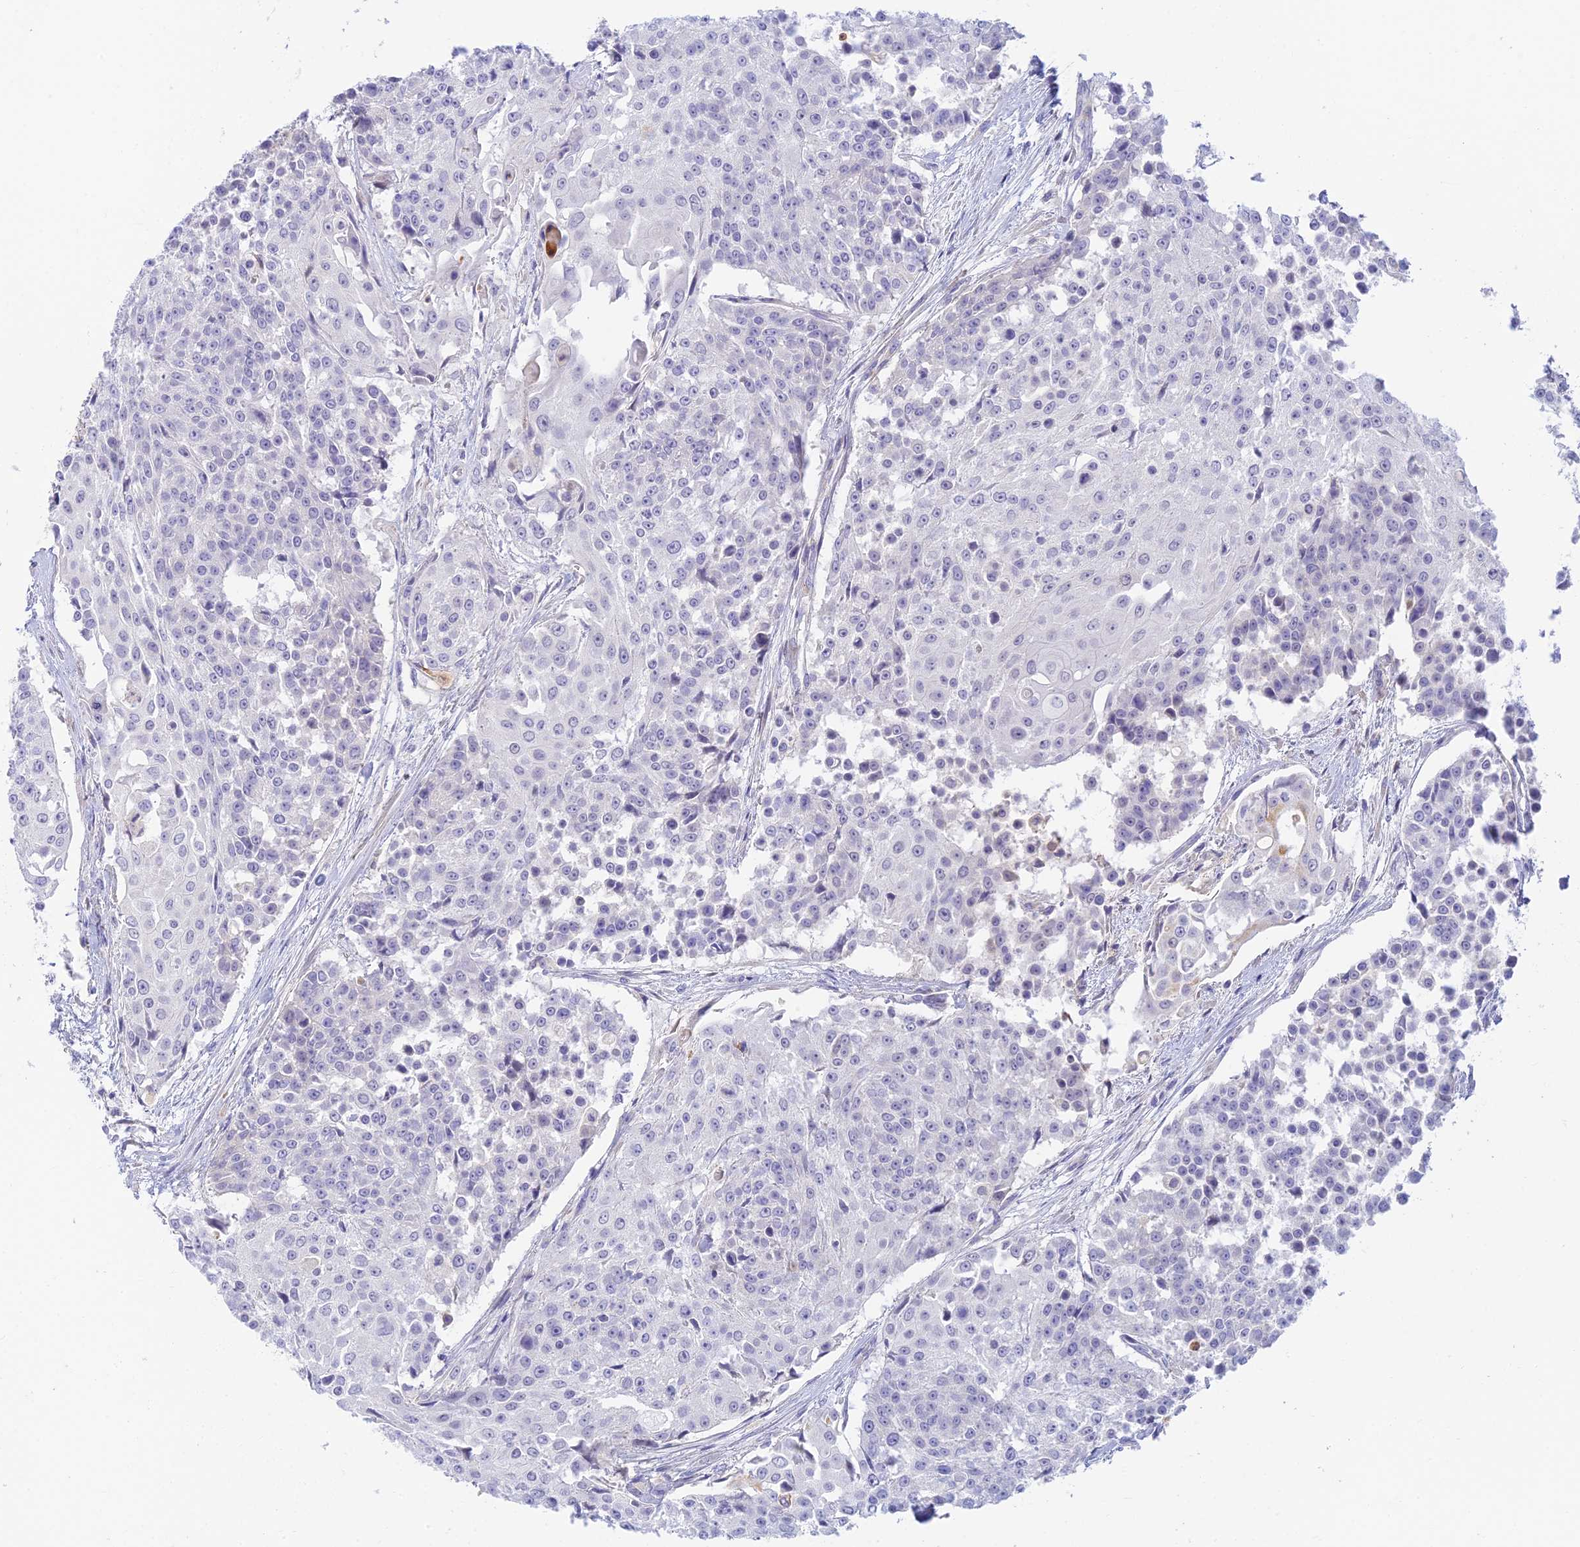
{"staining": {"intensity": "negative", "quantity": "none", "location": "none"}, "tissue": "urothelial cancer", "cell_type": "Tumor cells", "image_type": "cancer", "snomed": [{"axis": "morphology", "description": "Urothelial carcinoma, High grade"}, {"axis": "topography", "description": "Urinary bladder"}], "caption": "Tumor cells show no significant staining in urothelial carcinoma (high-grade).", "gene": "INTS13", "patient": {"sex": "female", "age": 63}}